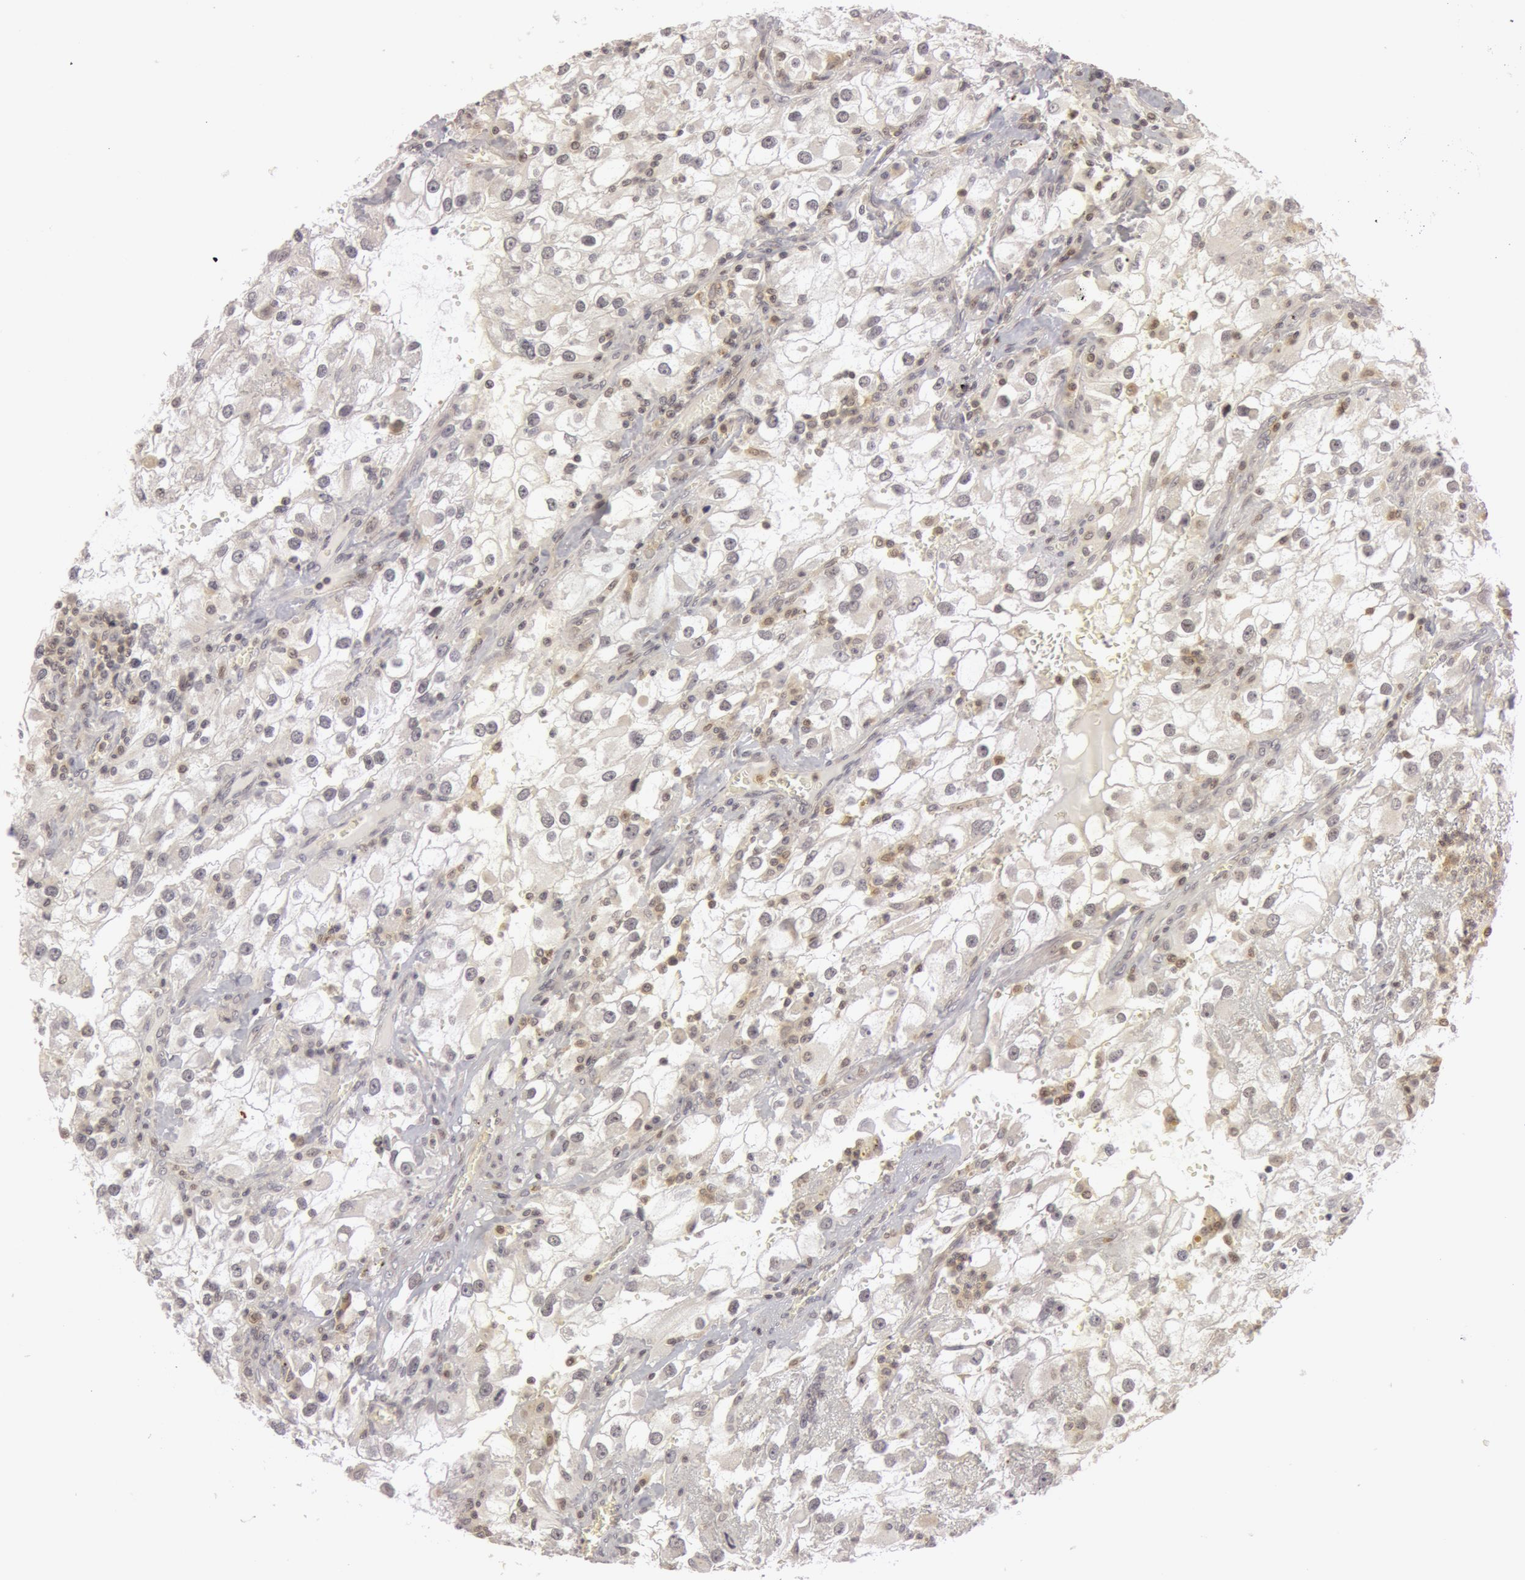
{"staining": {"intensity": "negative", "quantity": "none", "location": "none"}, "tissue": "renal cancer", "cell_type": "Tumor cells", "image_type": "cancer", "snomed": [{"axis": "morphology", "description": "Adenocarcinoma, NOS"}, {"axis": "topography", "description": "Kidney"}], "caption": "This histopathology image is of renal cancer stained with immunohistochemistry to label a protein in brown with the nuclei are counter-stained blue. There is no staining in tumor cells.", "gene": "OASL", "patient": {"sex": "female", "age": 52}}